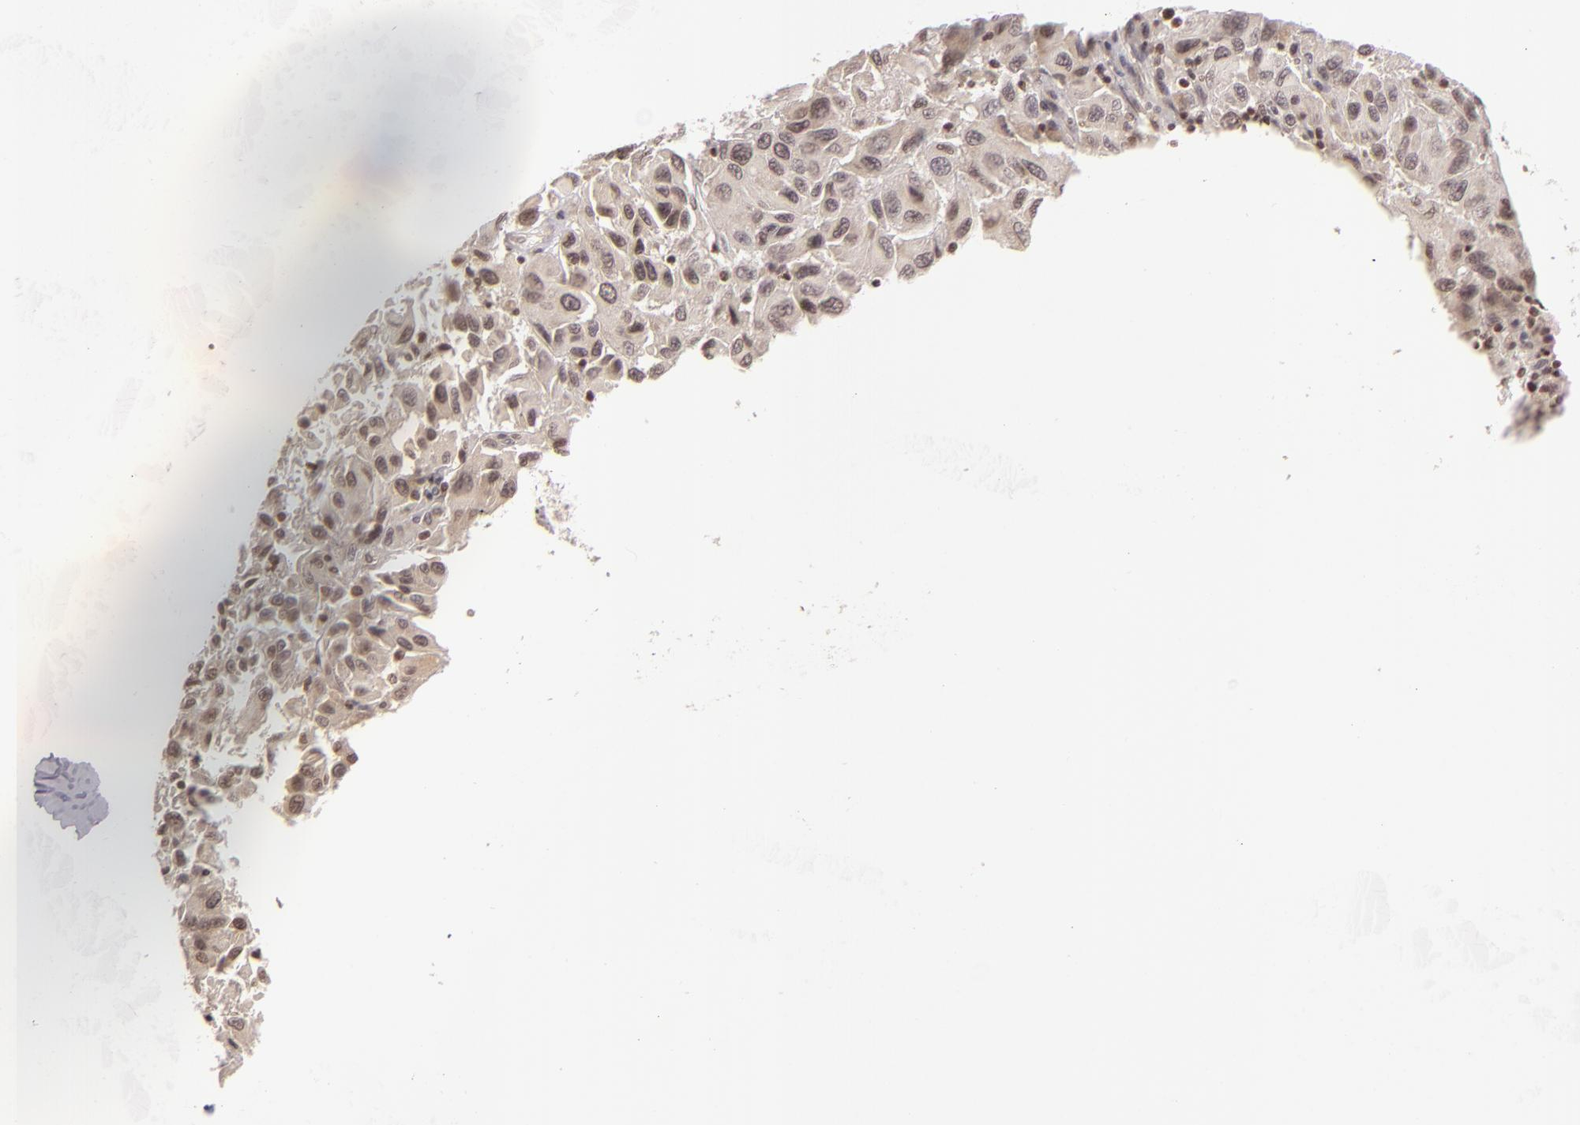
{"staining": {"intensity": "weak", "quantity": "25%-75%", "location": "nuclear"}, "tissue": "melanoma", "cell_type": "Tumor cells", "image_type": "cancer", "snomed": [{"axis": "morphology", "description": "Malignant melanoma, NOS"}, {"axis": "topography", "description": "Skin"}], "caption": "A histopathology image showing weak nuclear expression in approximately 25%-75% of tumor cells in malignant melanoma, as visualized by brown immunohistochemical staining.", "gene": "AKAP6", "patient": {"sex": "female", "age": 77}}